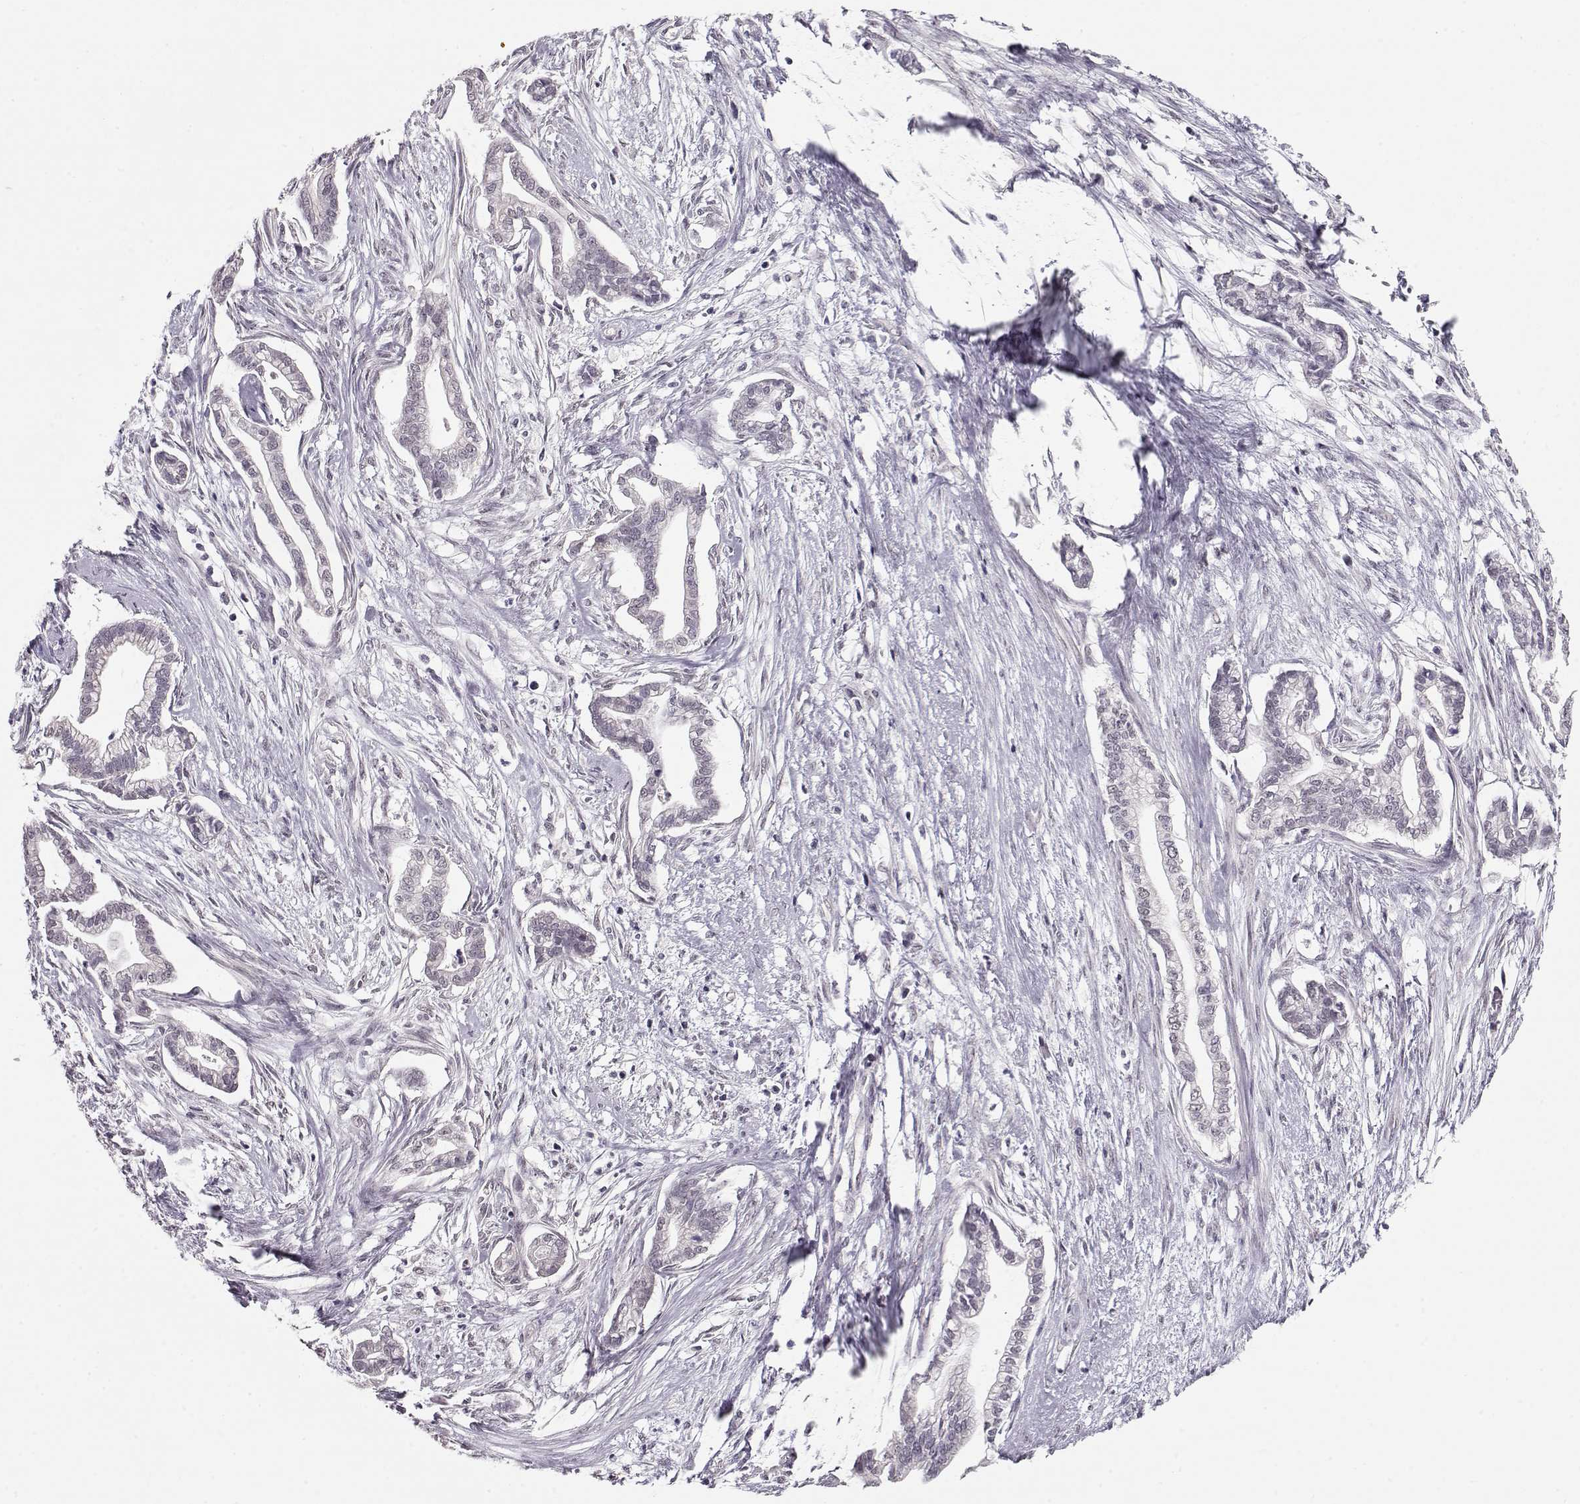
{"staining": {"intensity": "negative", "quantity": "none", "location": "none"}, "tissue": "cervical cancer", "cell_type": "Tumor cells", "image_type": "cancer", "snomed": [{"axis": "morphology", "description": "Adenocarcinoma, NOS"}, {"axis": "topography", "description": "Cervix"}], "caption": "The immunohistochemistry (IHC) micrograph has no significant expression in tumor cells of cervical cancer (adenocarcinoma) tissue.", "gene": "PCP4", "patient": {"sex": "female", "age": 62}}